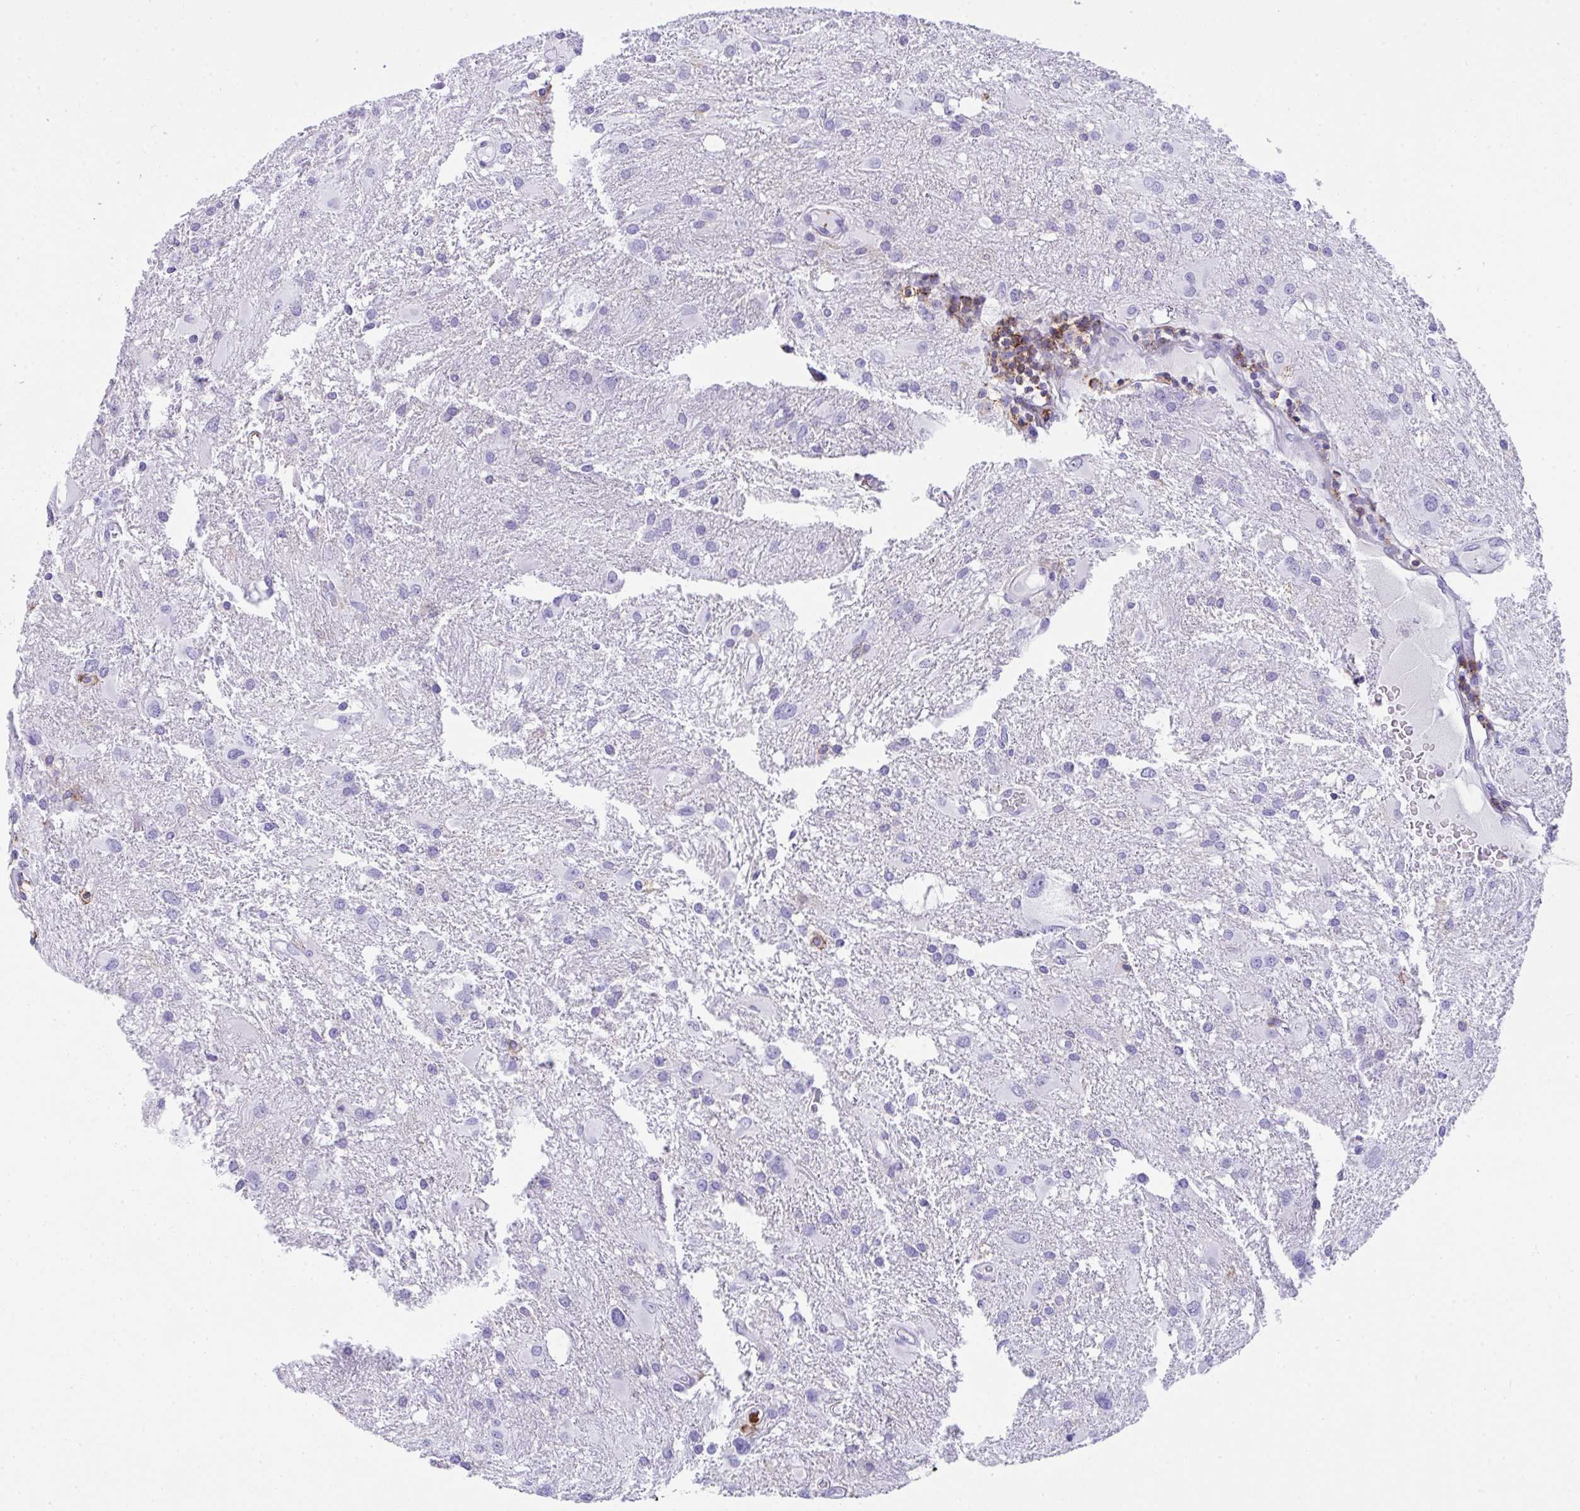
{"staining": {"intensity": "negative", "quantity": "none", "location": "none"}, "tissue": "glioma", "cell_type": "Tumor cells", "image_type": "cancer", "snomed": [{"axis": "morphology", "description": "Glioma, malignant, High grade"}, {"axis": "topography", "description": "Brain"}], "caption": "Human glioma stained for a protein using immunohistochemistry (IHC) shows no staining in tumor cells.", "gene": "SPN", "patient": {"sex": "male", "age": 53}}